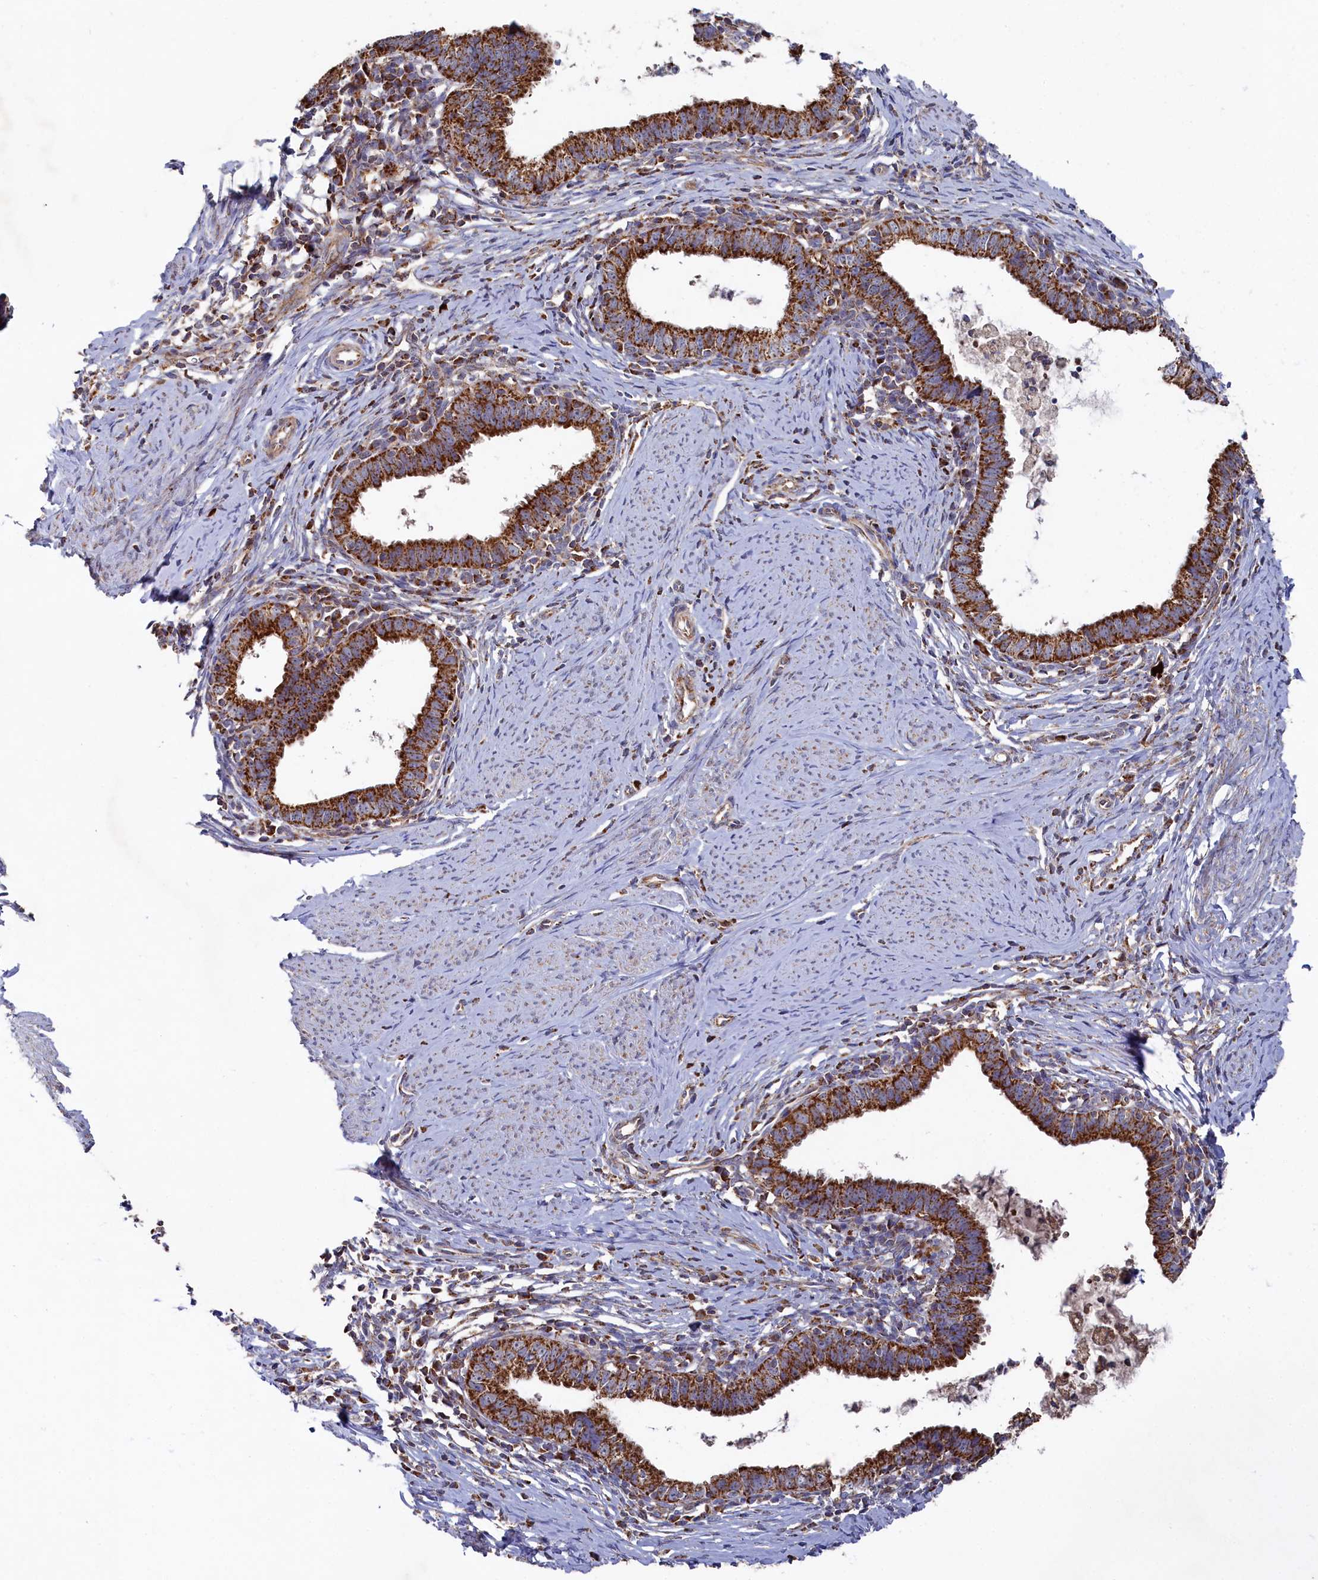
{"staining": {"intensity": "strong", "quantity": ">75%", "location": "cytoplasmic/membranous"}, "tissue": "cervical cancer", "cell_type": "Tumor cells", "image_type": "cancer", "snomed": [{"axis": "morphology", "description": "Adenocarcinoma, NOS"}, {"axis": "topography", "description": "Cervix"}], "caption": "A high-resolution image shows immunohistochemistry (IHC) staining of cervical adenocarcinoma, which exhibits strong cytoplasmic/membranous positivity in about >75% of tumor cells.", "gene": "HAUS2", "patient": {"sex": "female", "age": 36}}